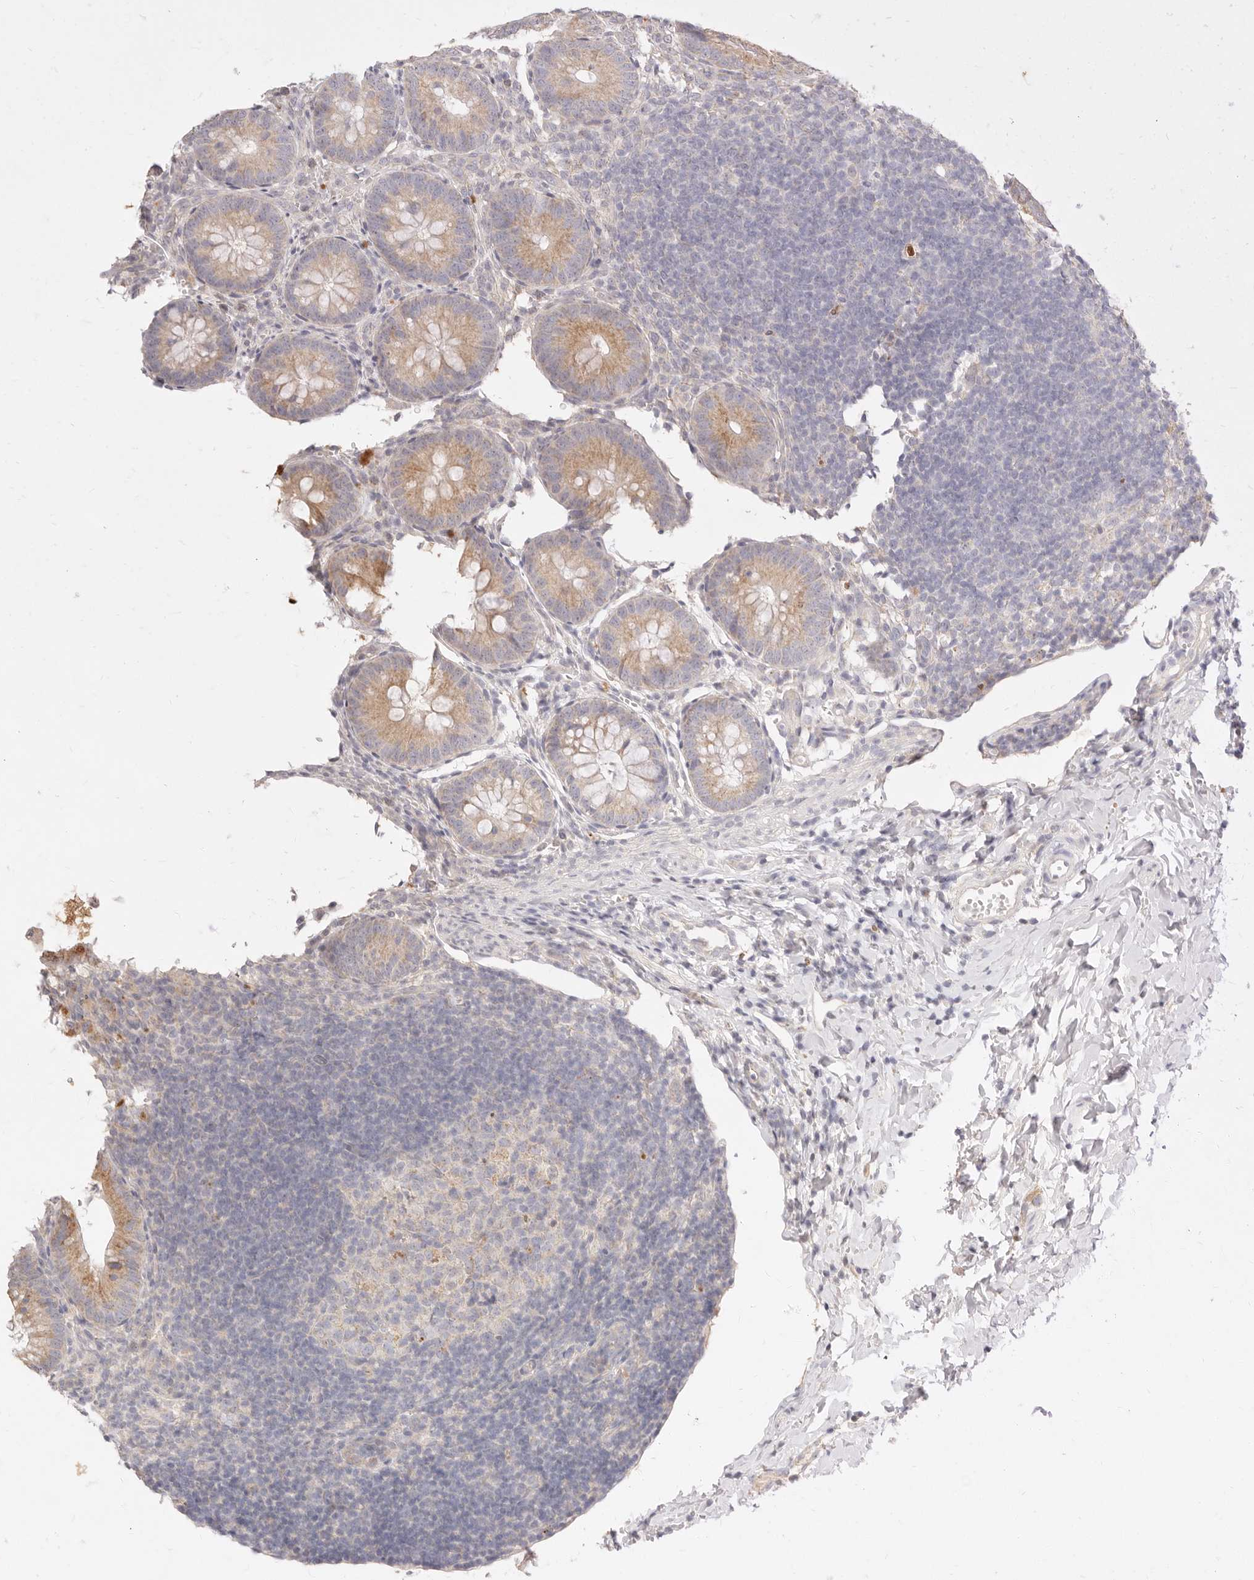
{"staining": {"intensity": "moderate", "quantity": "25%-75%", "location": "cytoplasmic/membranous"}, "tissue": "appendix", "cell_type": "Glandular cells", "image_type": "normal", "snomed": [{"axis": "morphology", "description": "Normal tissue, NOS"}, {"axis": "topography", "description": "Appendix"}], "caption": "IHC of unremarkable appendix shows medium levels of moderate cytoplasmic/membranous expression in about 25%-75% of glandular cells. The protein of interest is shown in brown color, while the nuclei are stained blue.", "gene": "ACOX1", "patient": {"sex": "male", "age": 1}}